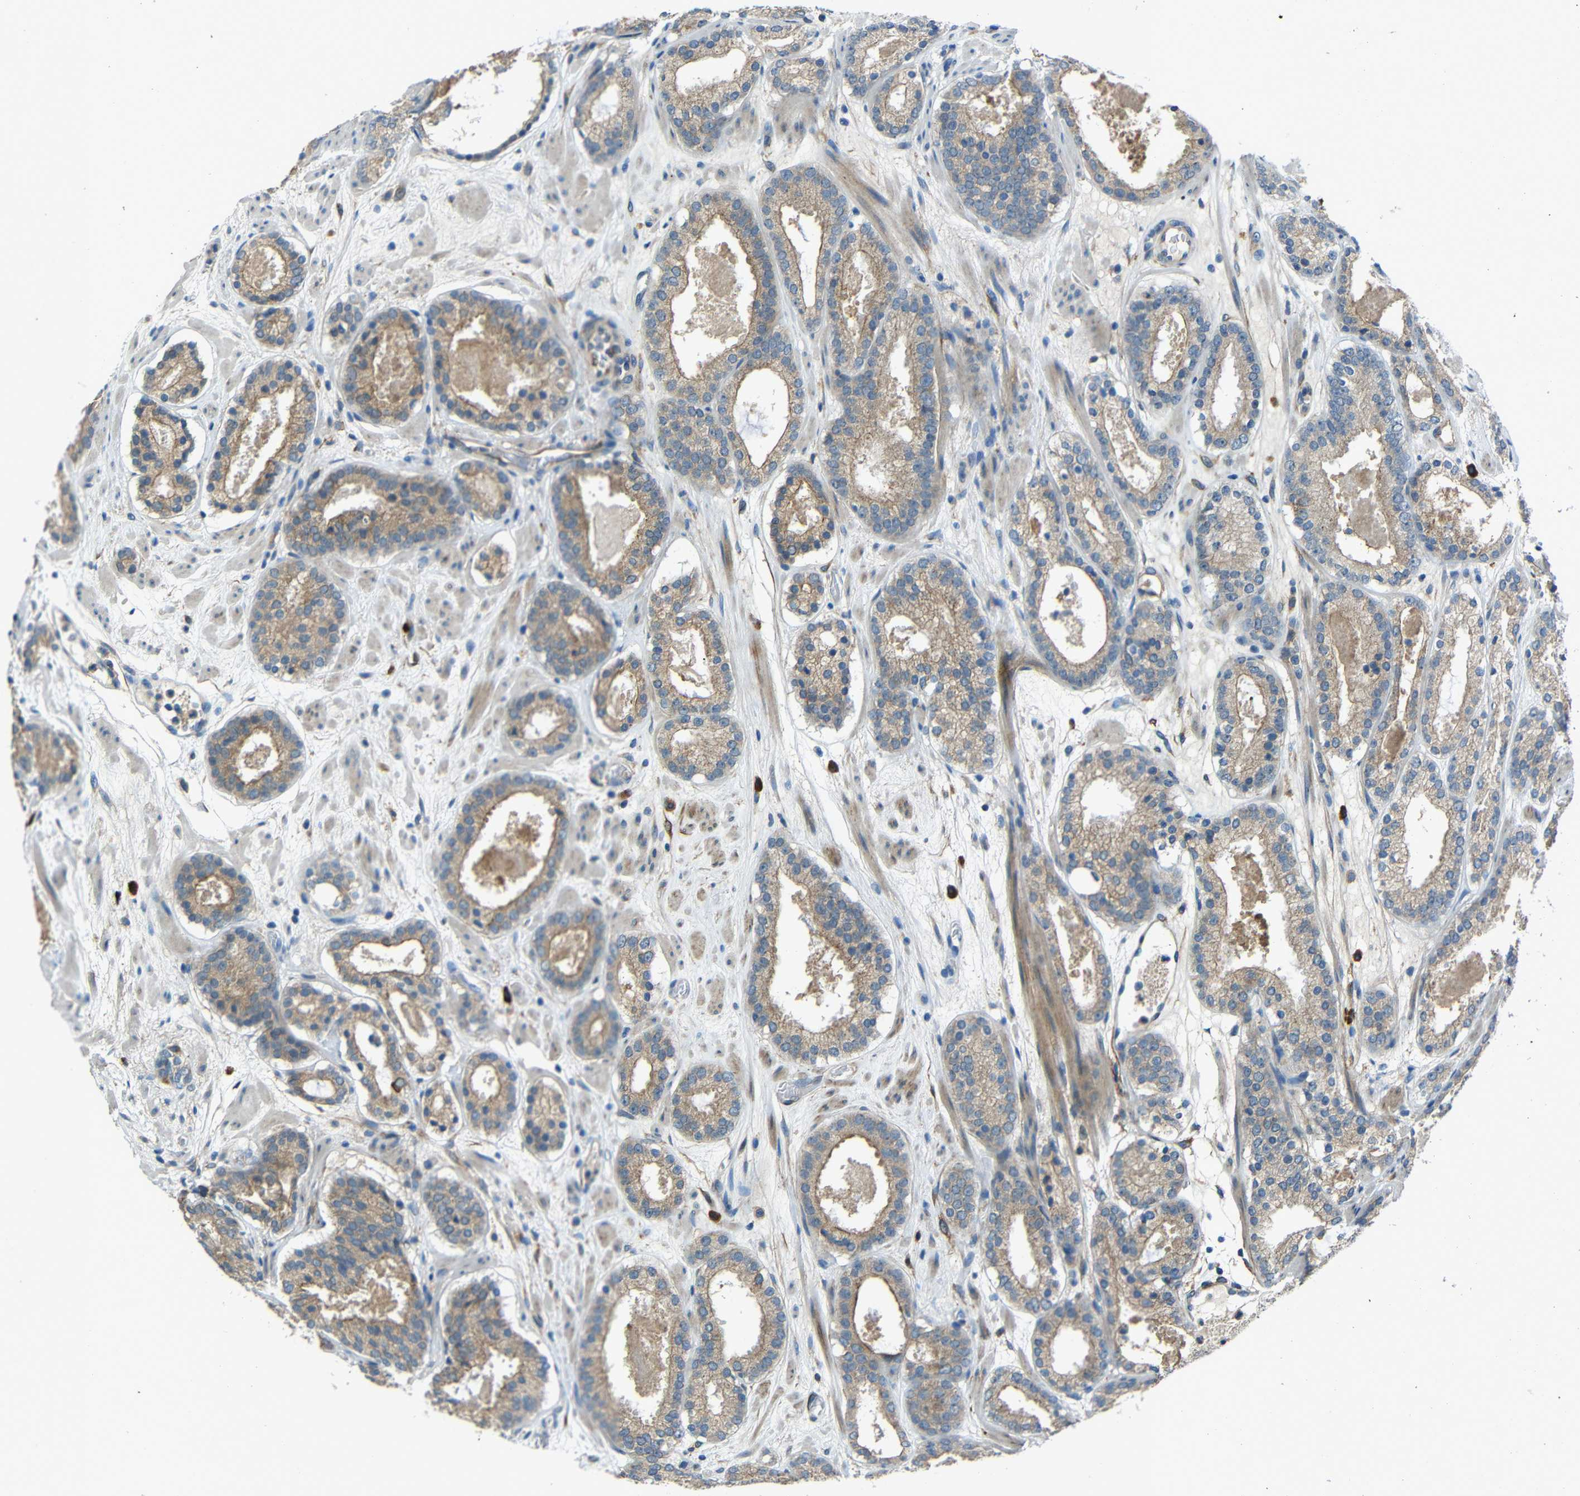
{"staining": {"intensity": "weak", "quantity": ">75%", "location": "cytoplasmic/membranous"}, "tissue": "prostate cancer", "cell_type": "Tumor cells", "image_type": "cancer", "snomed": [{"axis": "morphology", "description": "Adenocarcinoma, Low grade"}, {"axis": "topography", "description": "Prostate"}], "caption": "About >75% of tumor cells in low-grade adenocarcinoma (prostate) show weak cytoplasmic/membranous protein expression as visualized by brown immunohistochemical staining.", "gene": "DCLK1", "patient": {"sex": "male", "age": 69}}